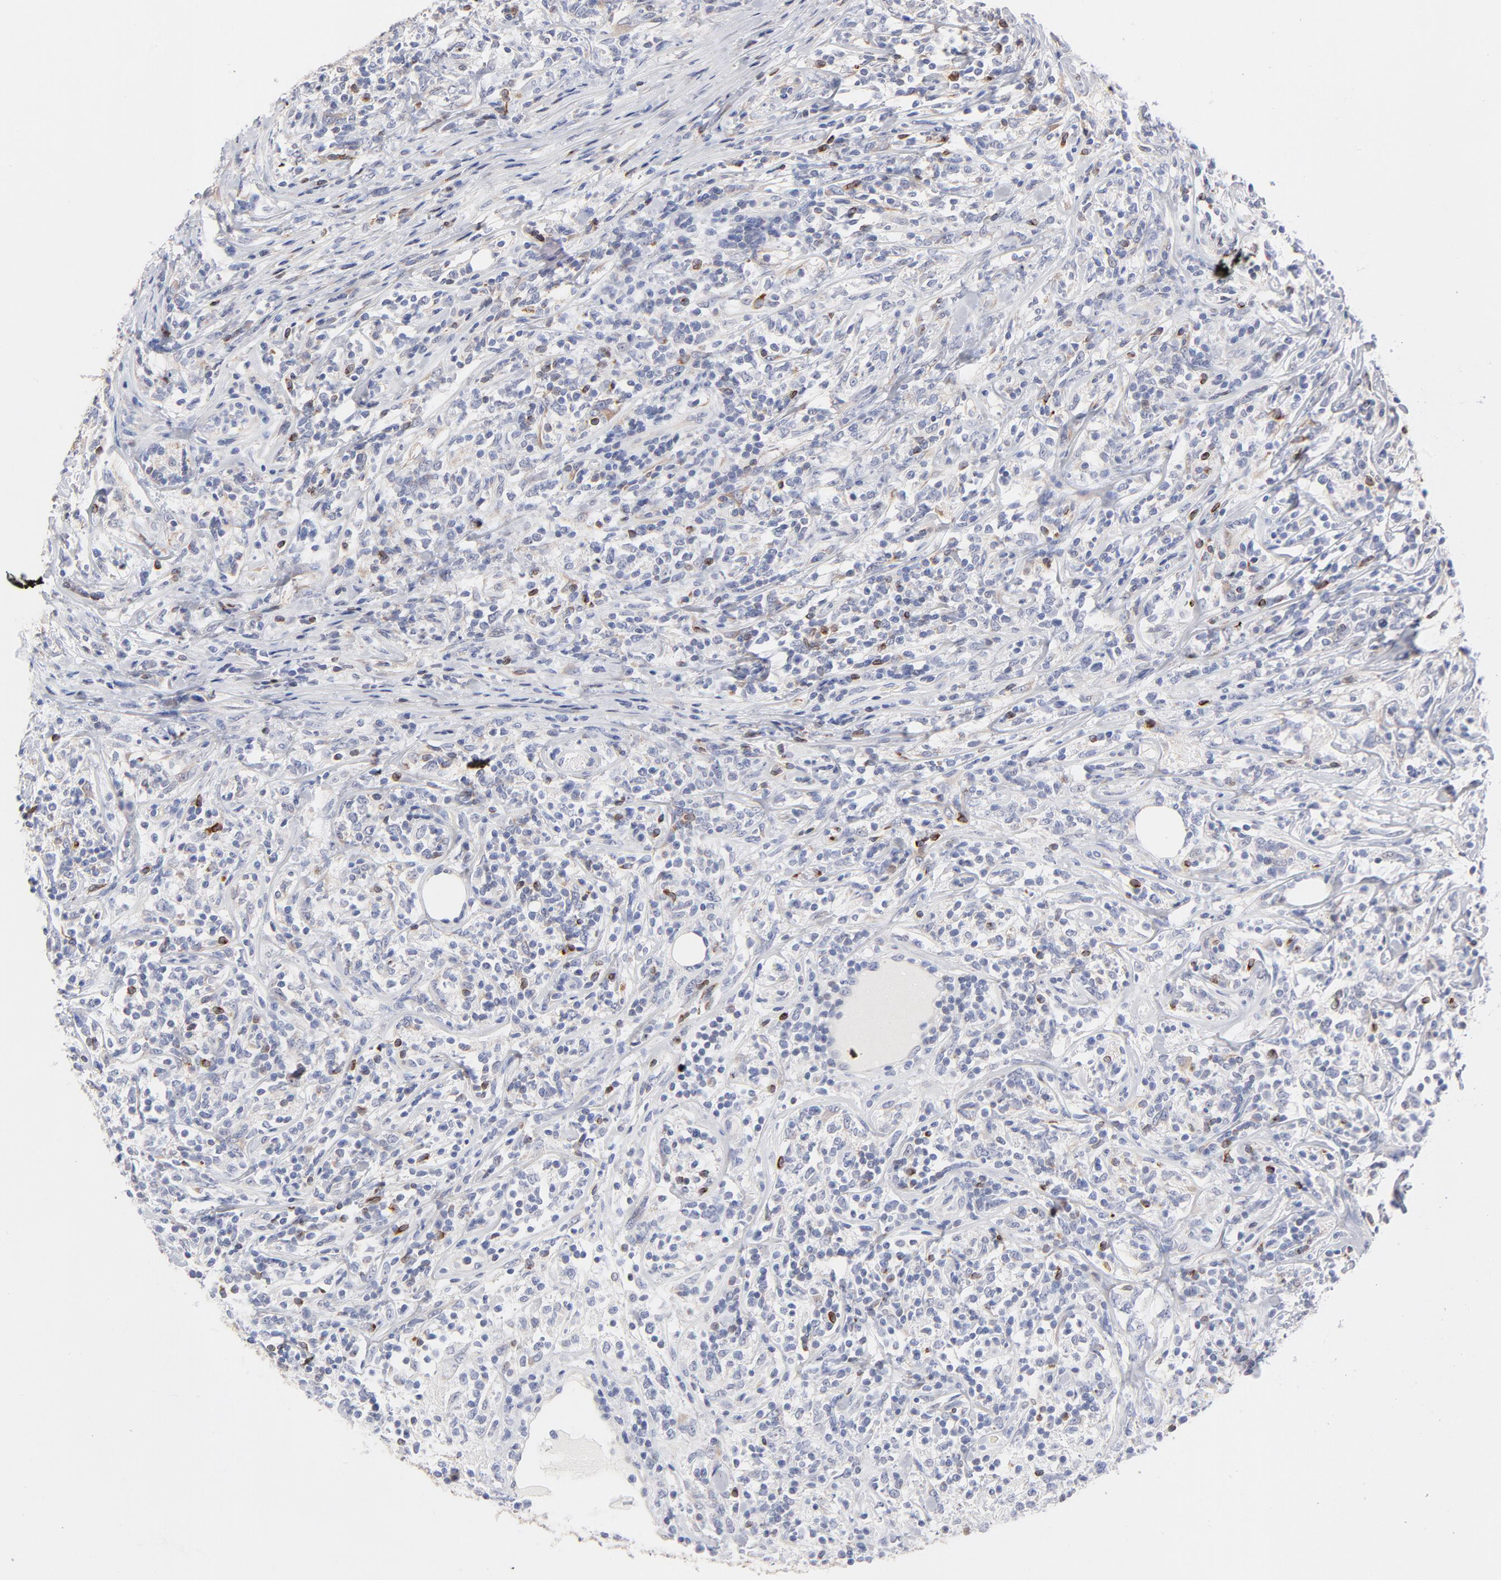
{"staining": {"intensity": "negative", "quantity": "none", "location": "none"}, "tissue": "lymphoma", "cell_type": "Tumor cells", "image_type": "cancer", "snomed": [{"axis": "morphology", "description": "Malignant lymphoma, non-Hodgkin's type, High grade"}, {"axis": "topography", "description": "Lymph node"}], "caption": "Tumor cells are negative for protein expression in human high-grade malignant lymphoma, non-Hodgkin's type.", "gene": "MID1", "patient": {"sex": "female", "age": 84}}